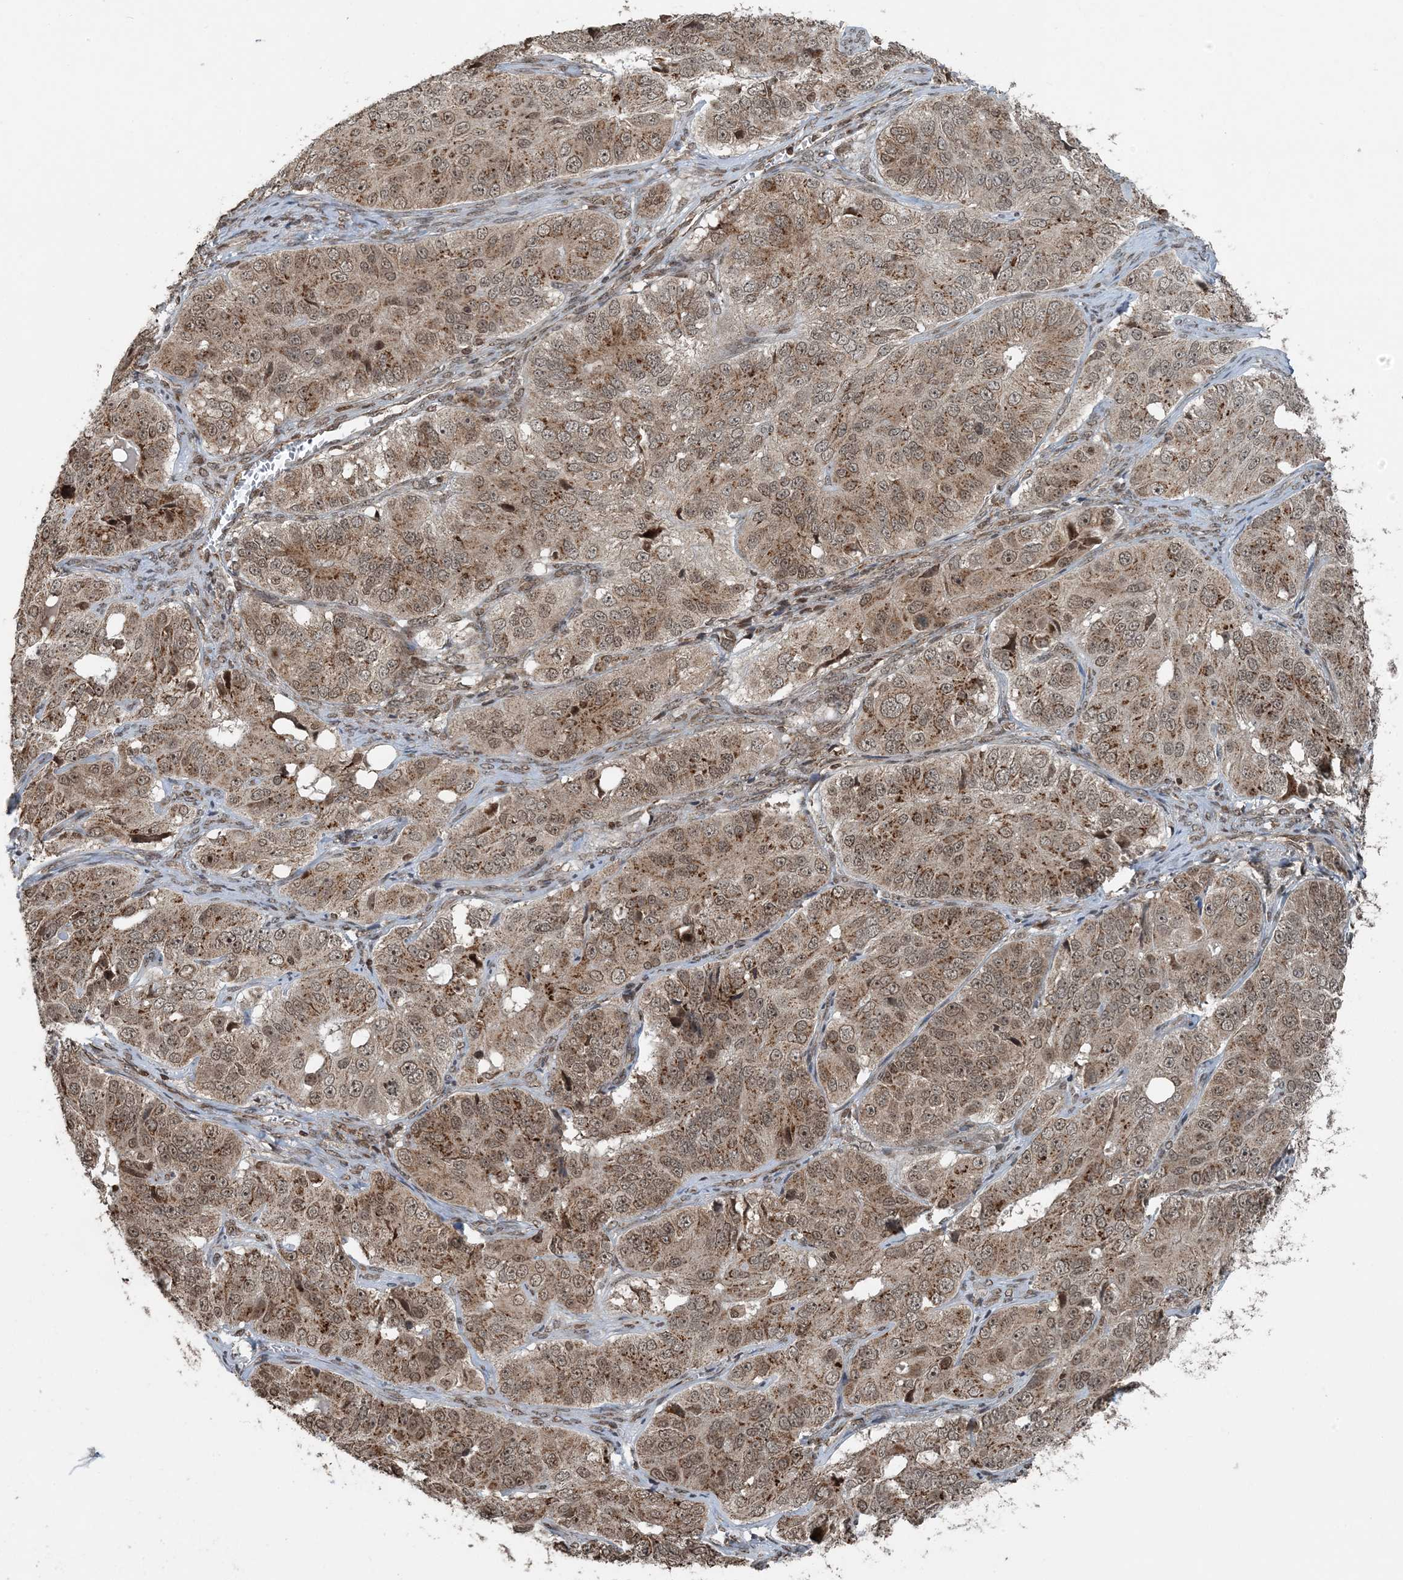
{"staining": {"intensity": "moderate", "quantity": ">75%", "location": "cytoplasmic/membranous,nuclear"}, "tissue": "ovarian cancer", "cell_type": "Tumor cells", "image_type": "cancer", "snomed": [{"axis": "morphology", "description": "Carcinoma, endometroid"}, {"axis": "topography", "description": "Ovary"}], "caption": "Ovarian cancer (endometroid carcinoma) stained with IHC exhibits moderate cytoplasmic/membranous and nuclear expression in about >75% of tumor cells. The protein of interest is shown in brown color, while the nuclei are stained blue.", "gene": "ZFAND2B", "patient": {"sex": "female", "age": 51}}